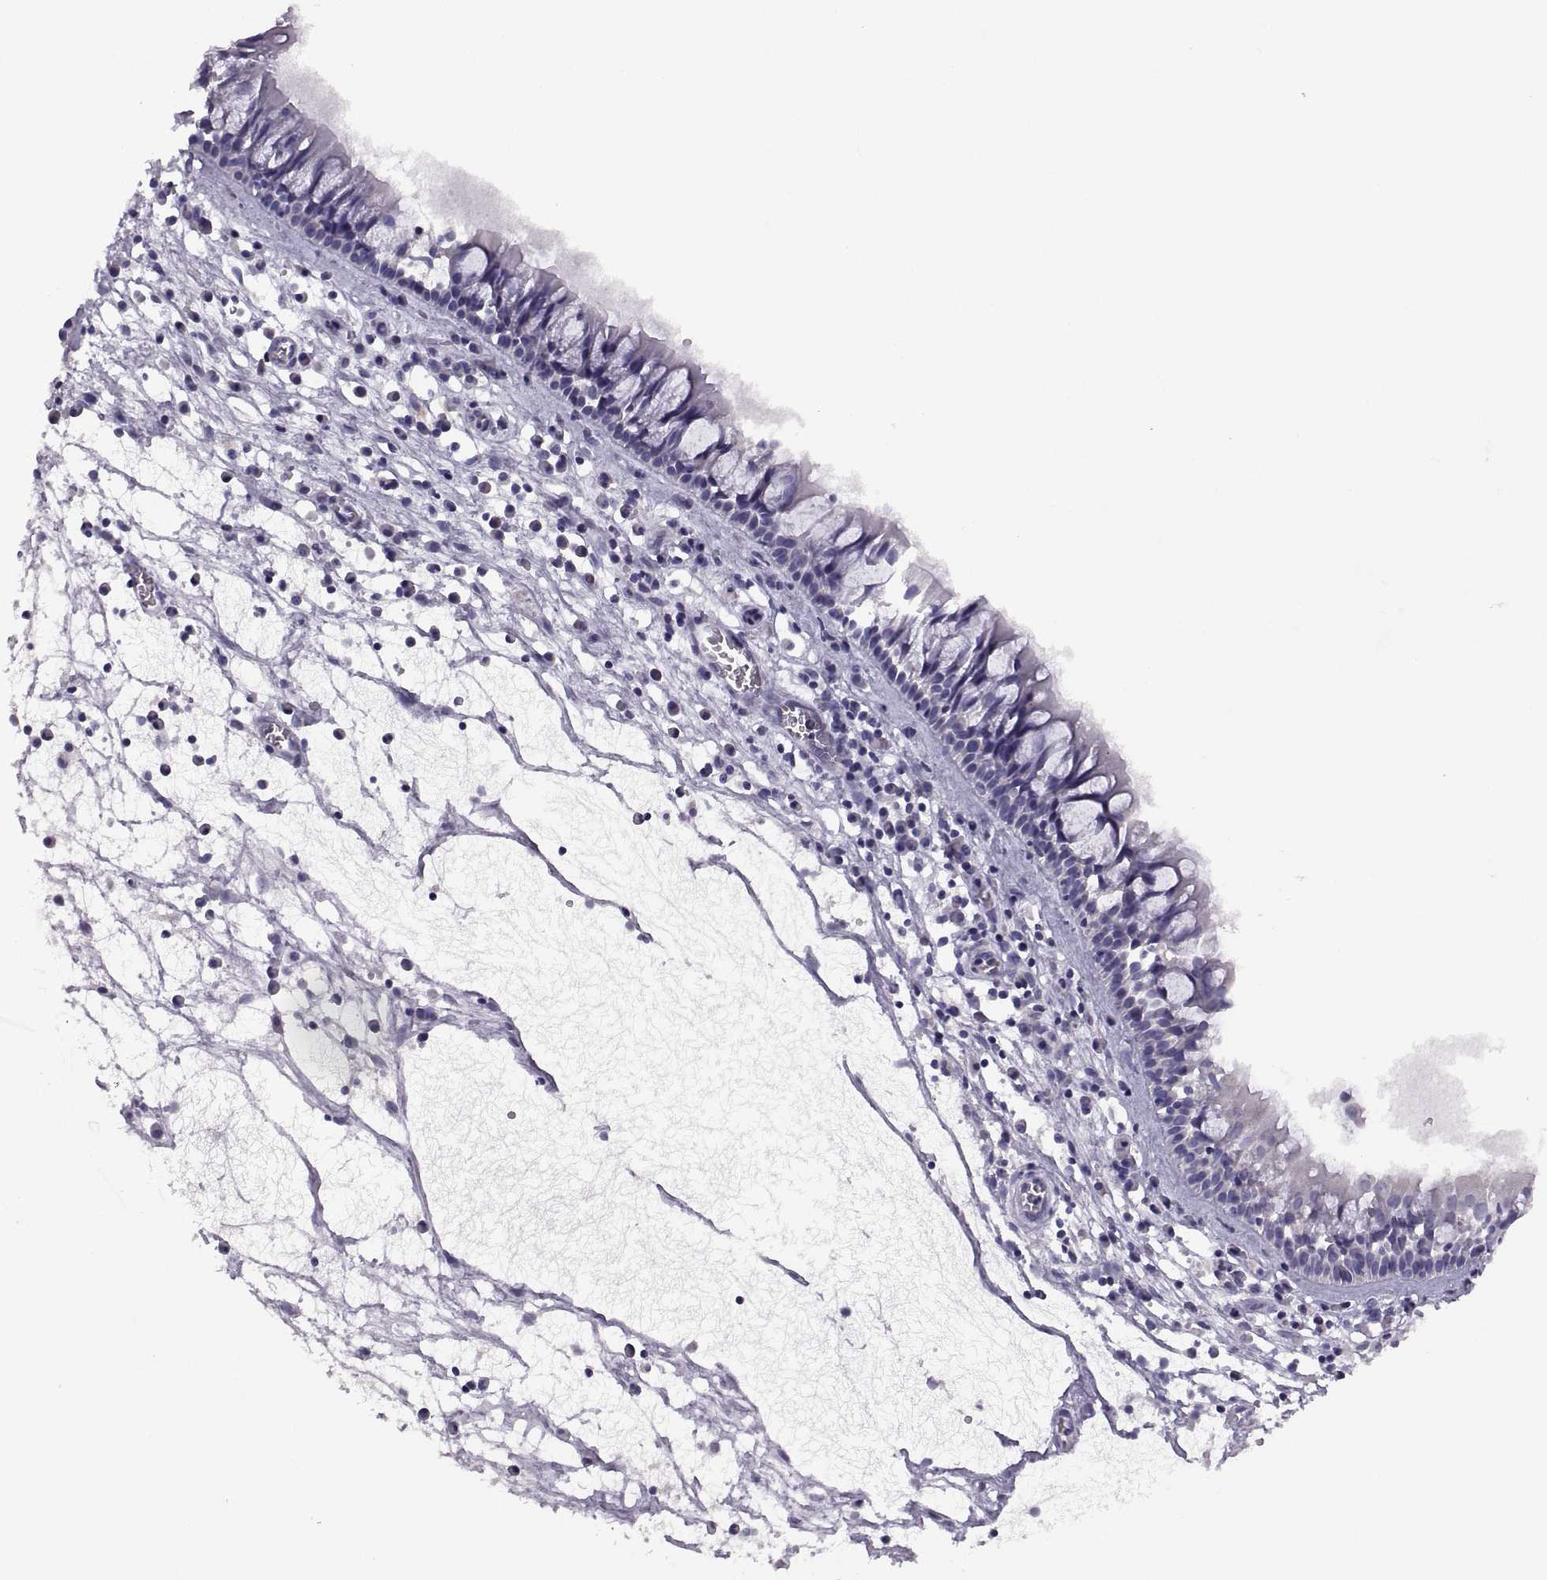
{"staining": {"intensity": "negative", "quantity": "none", "location": "none"}, "tissue": "nasopharynx", "cell_type": "Respiratory epithelial cells", "image_type": "normal", "snomed": [{"axis": "morphology", "description": "Normal tissue, NOS"}, {"axis": "topography", "description": "Nasopharynx"}], "caption": "Normal nasopharynx was stained to show a protein in brown. There is no significant positivity in respiratory epithelial cells. Nuclei are stained in blue.", "gene": "TBX19", "patient": {"sex": "male", "age": 61}}